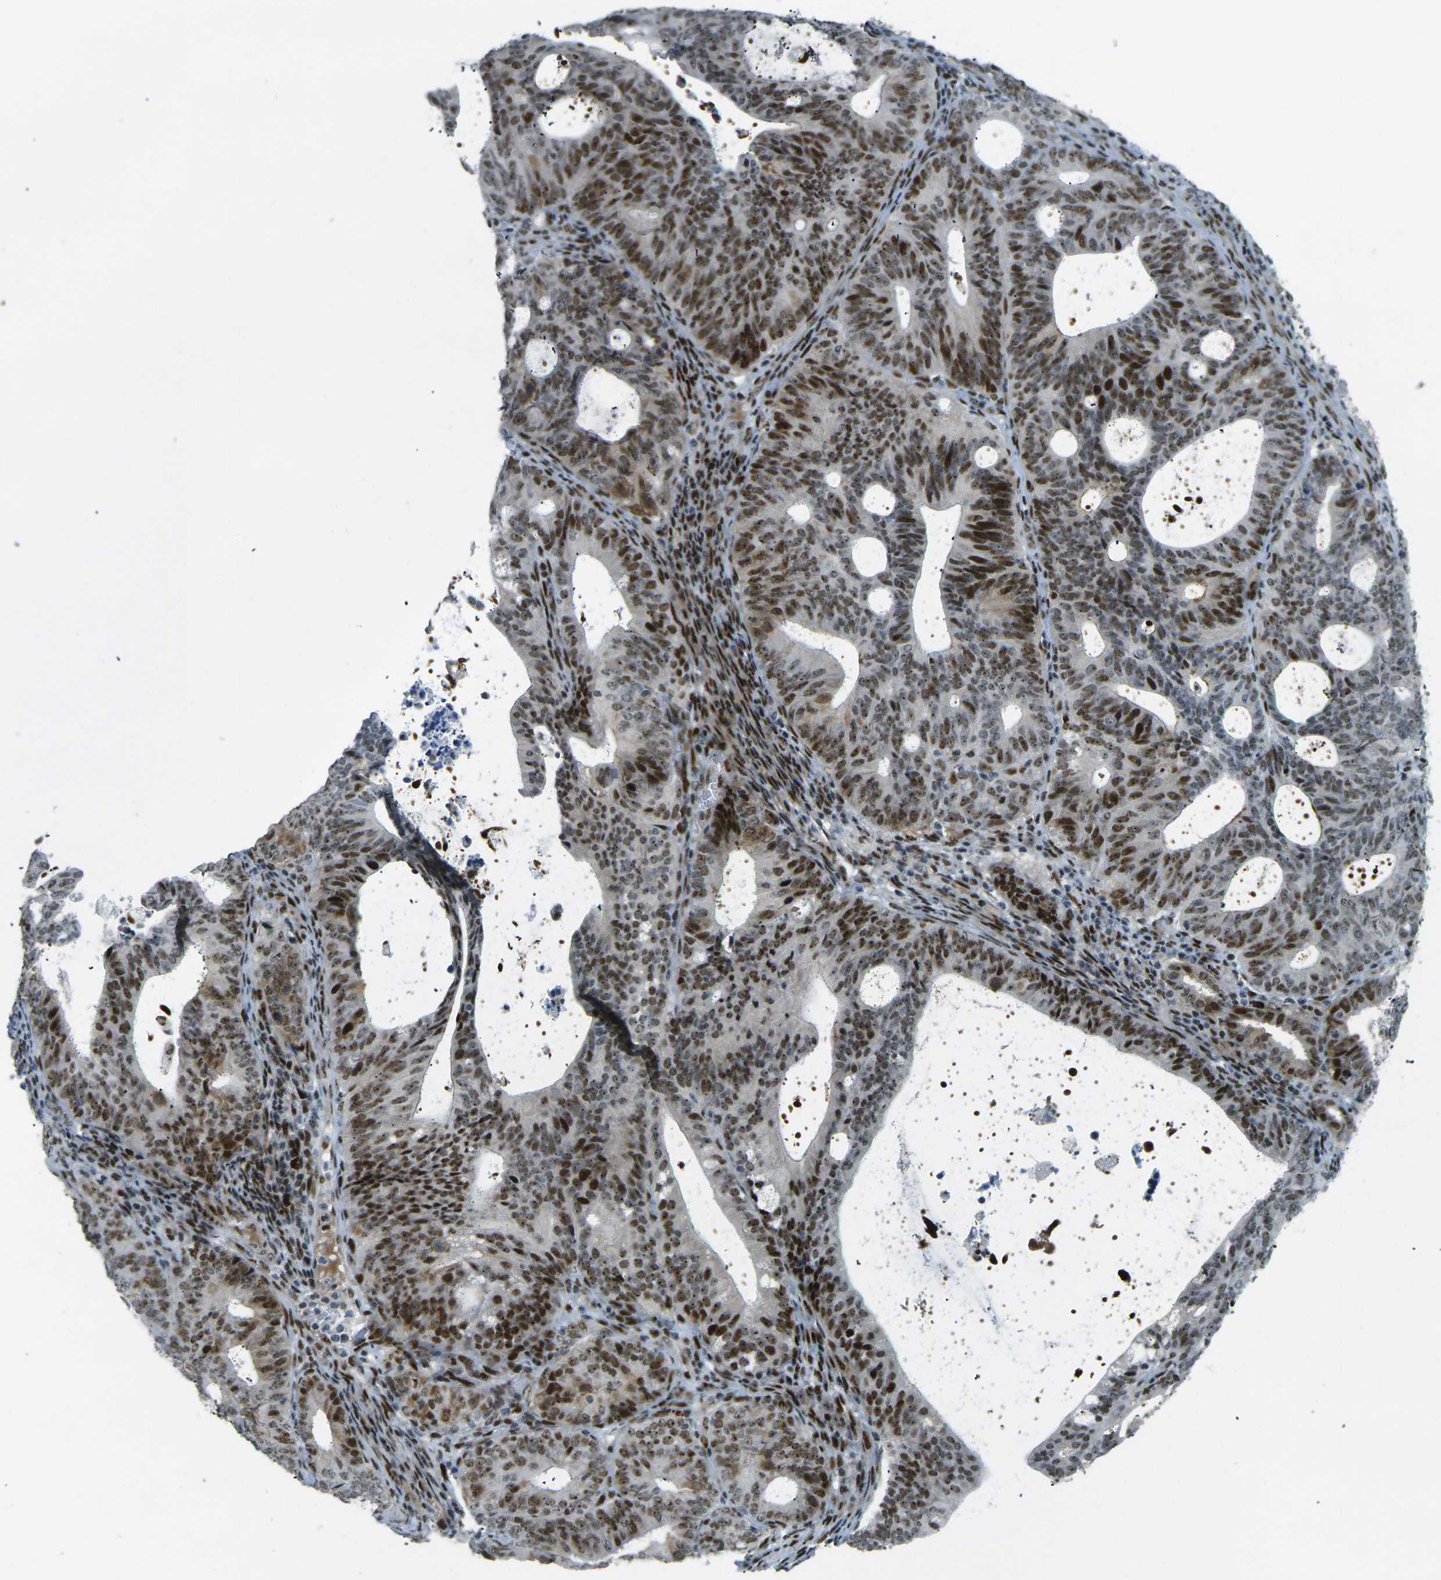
{"staining": {"intensity": "strong", "quantity": ">75%", "location": "nuclear"}, "tissue": "endometrial cancer", "cell_type": "Tumor cells", "image_type": "cancer", "snomed": [{"axis": "morphology", "description": "Adenocarcinoma, NOS"}, {"axis": "topography", "description": "Uterus"}], "caption": "Protein staining by IHC reveals strong nuclear positivity in approximately >75% of tumor cells in endometrial adenocarcinoma. (Brightfield microscopy of DAB IHC at high magnification).", "gene": "UBE2C", "patient": {"sex": "female", "age": 83}}